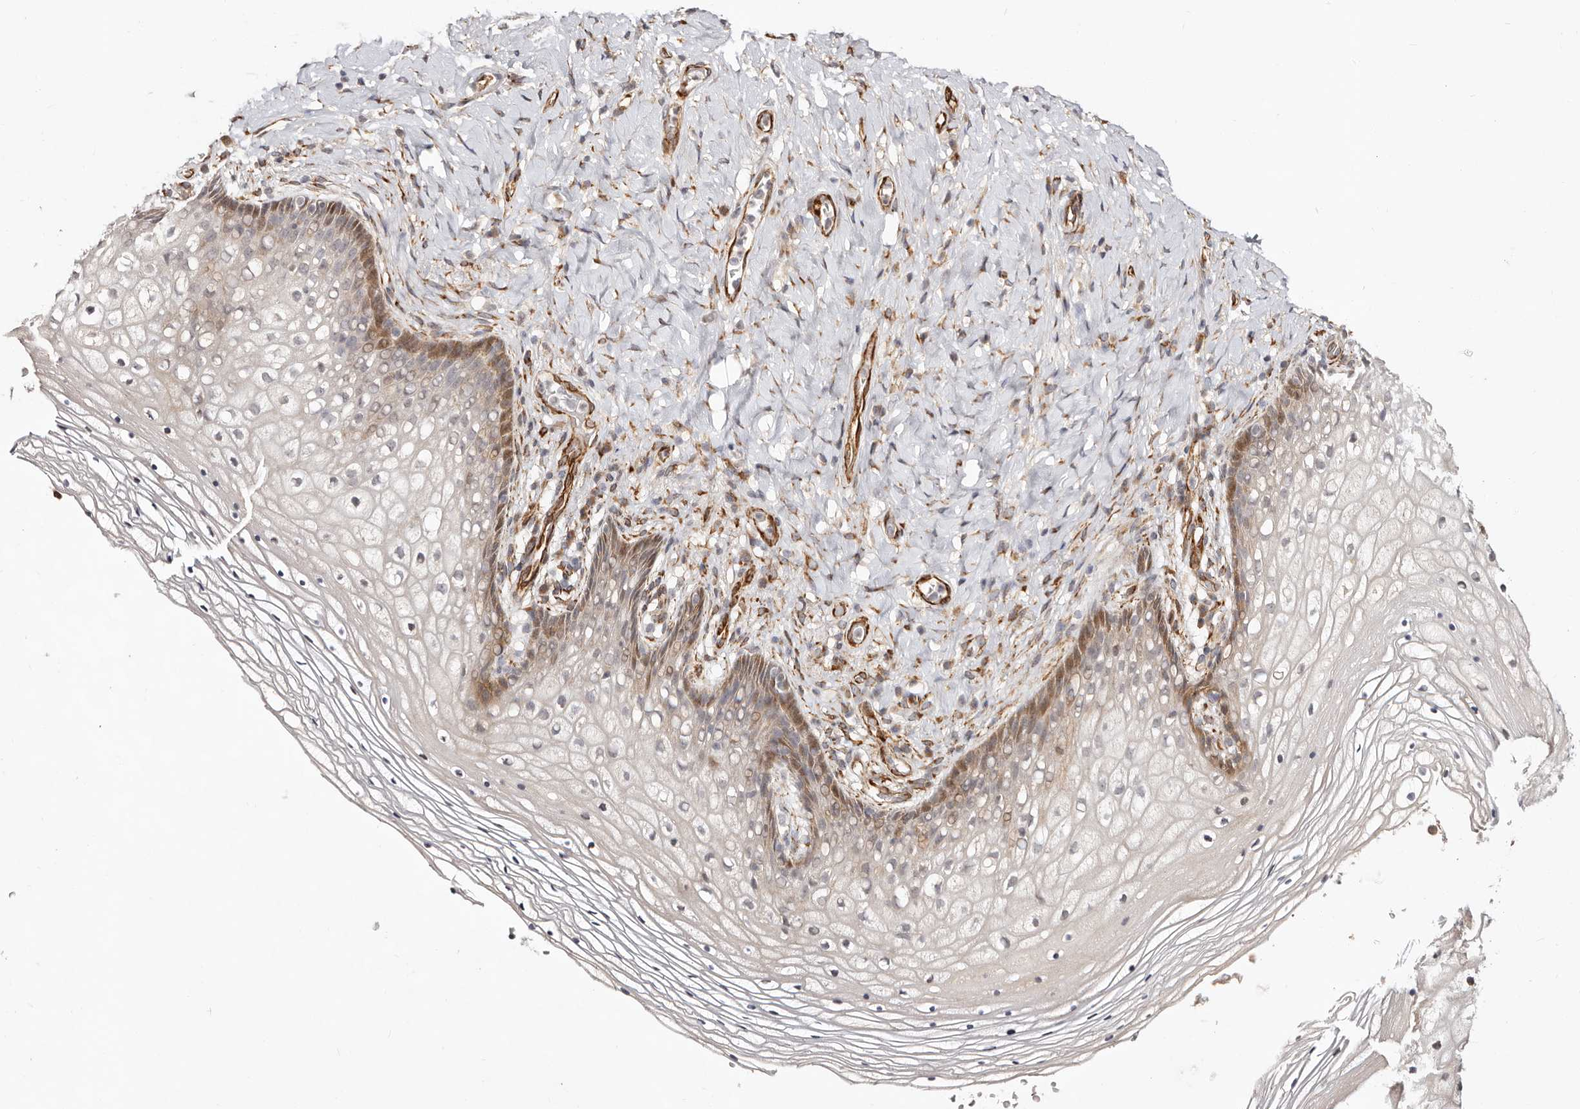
{"staining": {"intensity": "moderate", "quantity": "<25%", "location": "cytoplasmic/membranous,nuclear"}, "tissue": "vagina", "cell_type": "Squamous epithelial cells", "image_type": "normal", "snomed": [{"axis": "morphology", "description": "Normal tissue, NOS"}, {"axis": "topography", "description": "Vagina"}], "caption": "Human vagina stained for a protein (brown) shows moderate cytoplasmic/membranous,nuclear positive staining in approximately <25% of squamous epithelial cells.", "gene": "BCL2L15", "patient": {"sex": "female", "age": 60}}